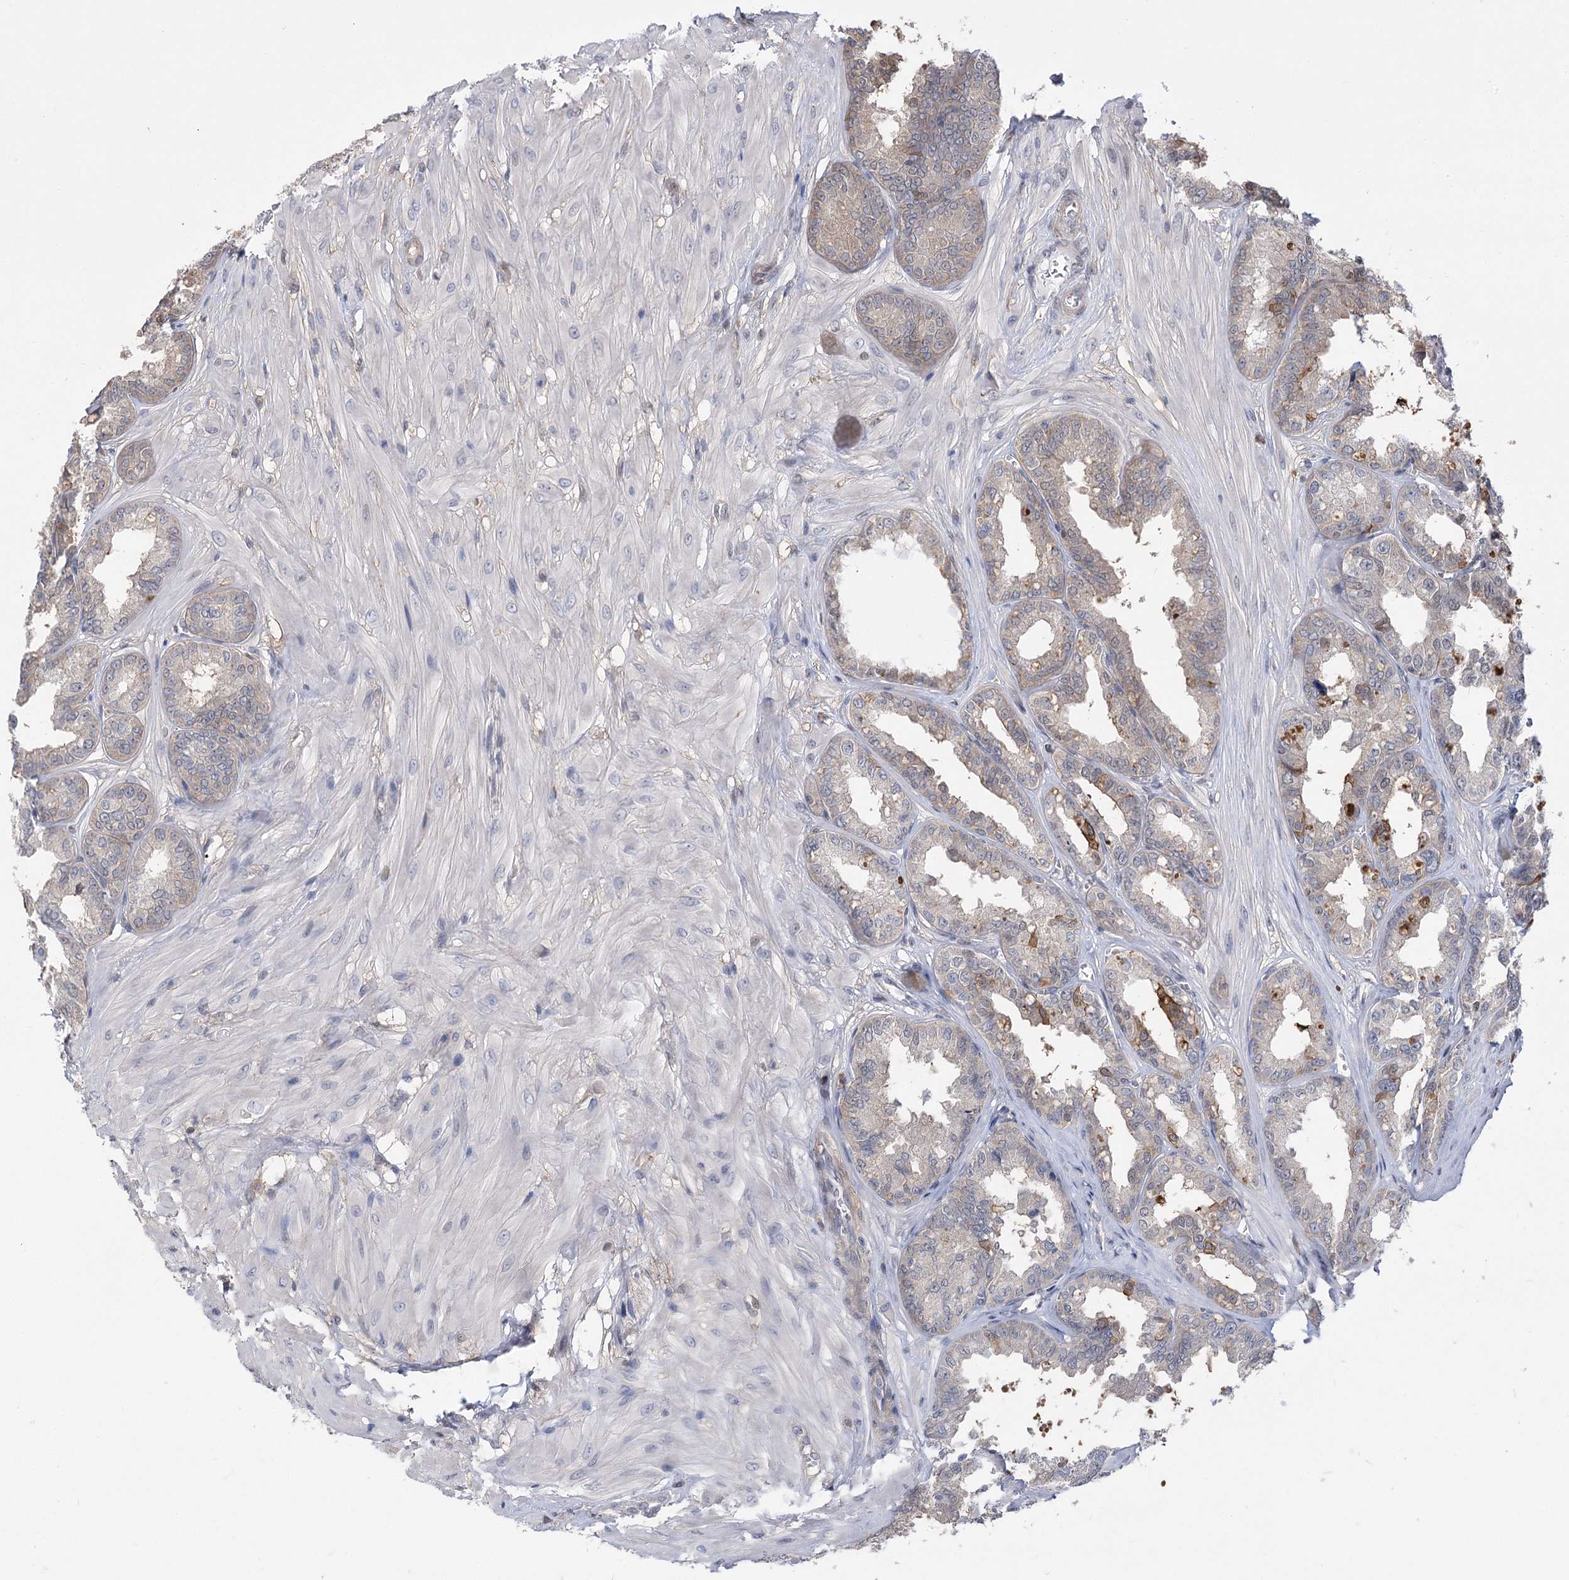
{"staining": {"intensity": "moderate", "quantity": "25%-75%", "location": "cytoplasmic/membranous"}, "tissue": "seminal vesicle", "cell_type": "Glandular cells", "image_type": "normal", "snomed": [{"axis": "morphology", "description": "Normal tissue, NOS"}, {"axis": "topography", "description": "Prostate"}, {"axis": "topography", "description": "Seminal veicle"}], "caption": "IHC of normal seminal vesicle exhibits medium levels of moderate cytoplasmic/membranous staining in about 25%-75% of glandular cells. The staining was performed using DAB (3,3'-diaminobenzidine), with brown indicating positive protein expression. Nuclei are stained blue with hematoxylin.", "gene": "UGP2", "patient": {"sex": "male", "age": 51}}